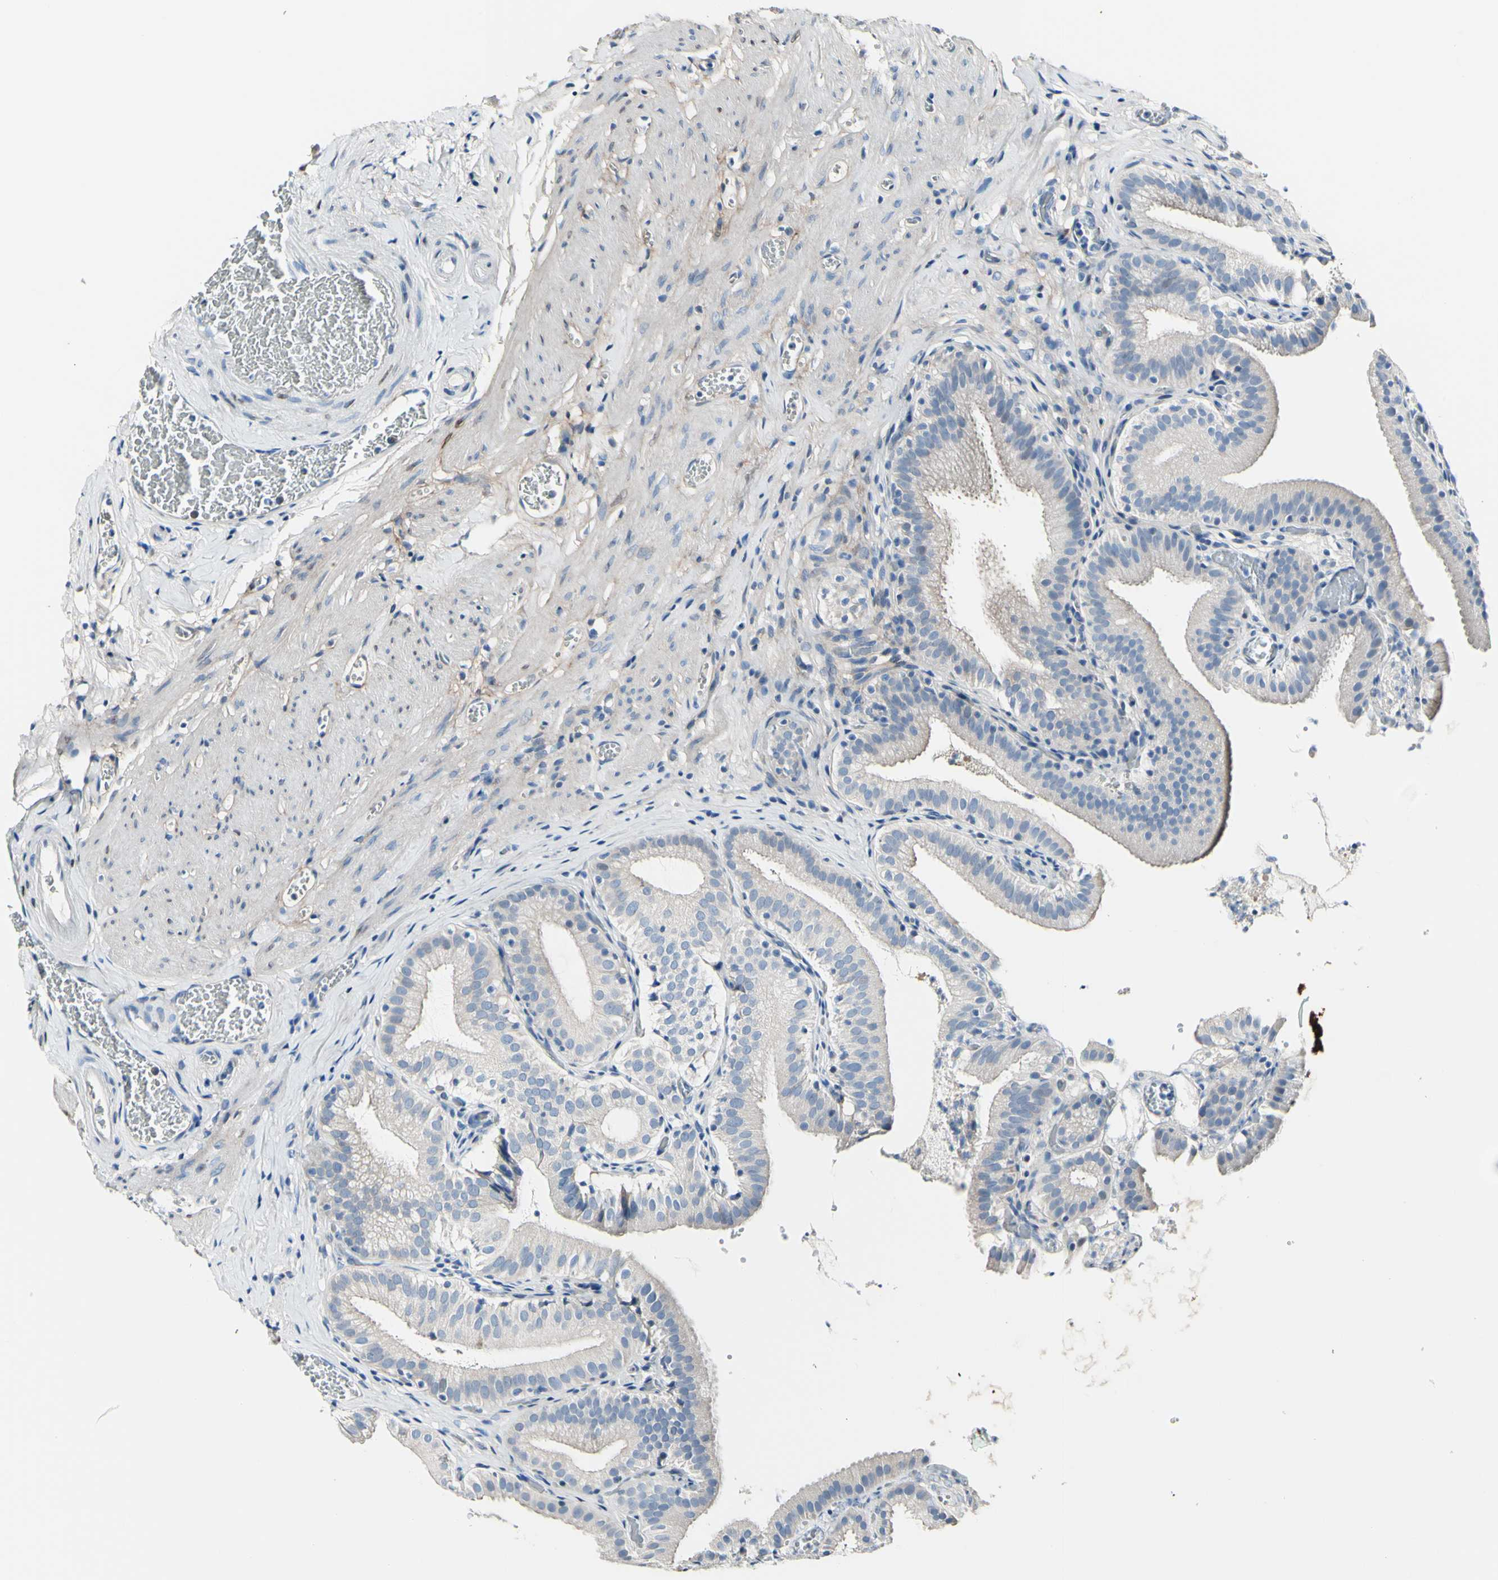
{"staining": {"intensity": "negative", "quantity": "none", "location": "none"}, "tissue": "gallbladder", "cell_type": "Glandular cells", "image_type": "normal", "snomed": [{"axis": "morphology", "description": "Normal tissue, NOS"}, {"axis": "topography", "description": "Gallbladder"}], "caption": "Immunohistochemistry (IHC) of benign gallbladder exhibits no positivity in glandular cells. Brightfield microscopy of immunohistochemistry stained with DAB (3,3'-diaminobenzidine) (brown) and hematoxylin (blue), captured at high magnification.", "gene": "COL6A3", "patient": {"sex": "male", "age": 54}}